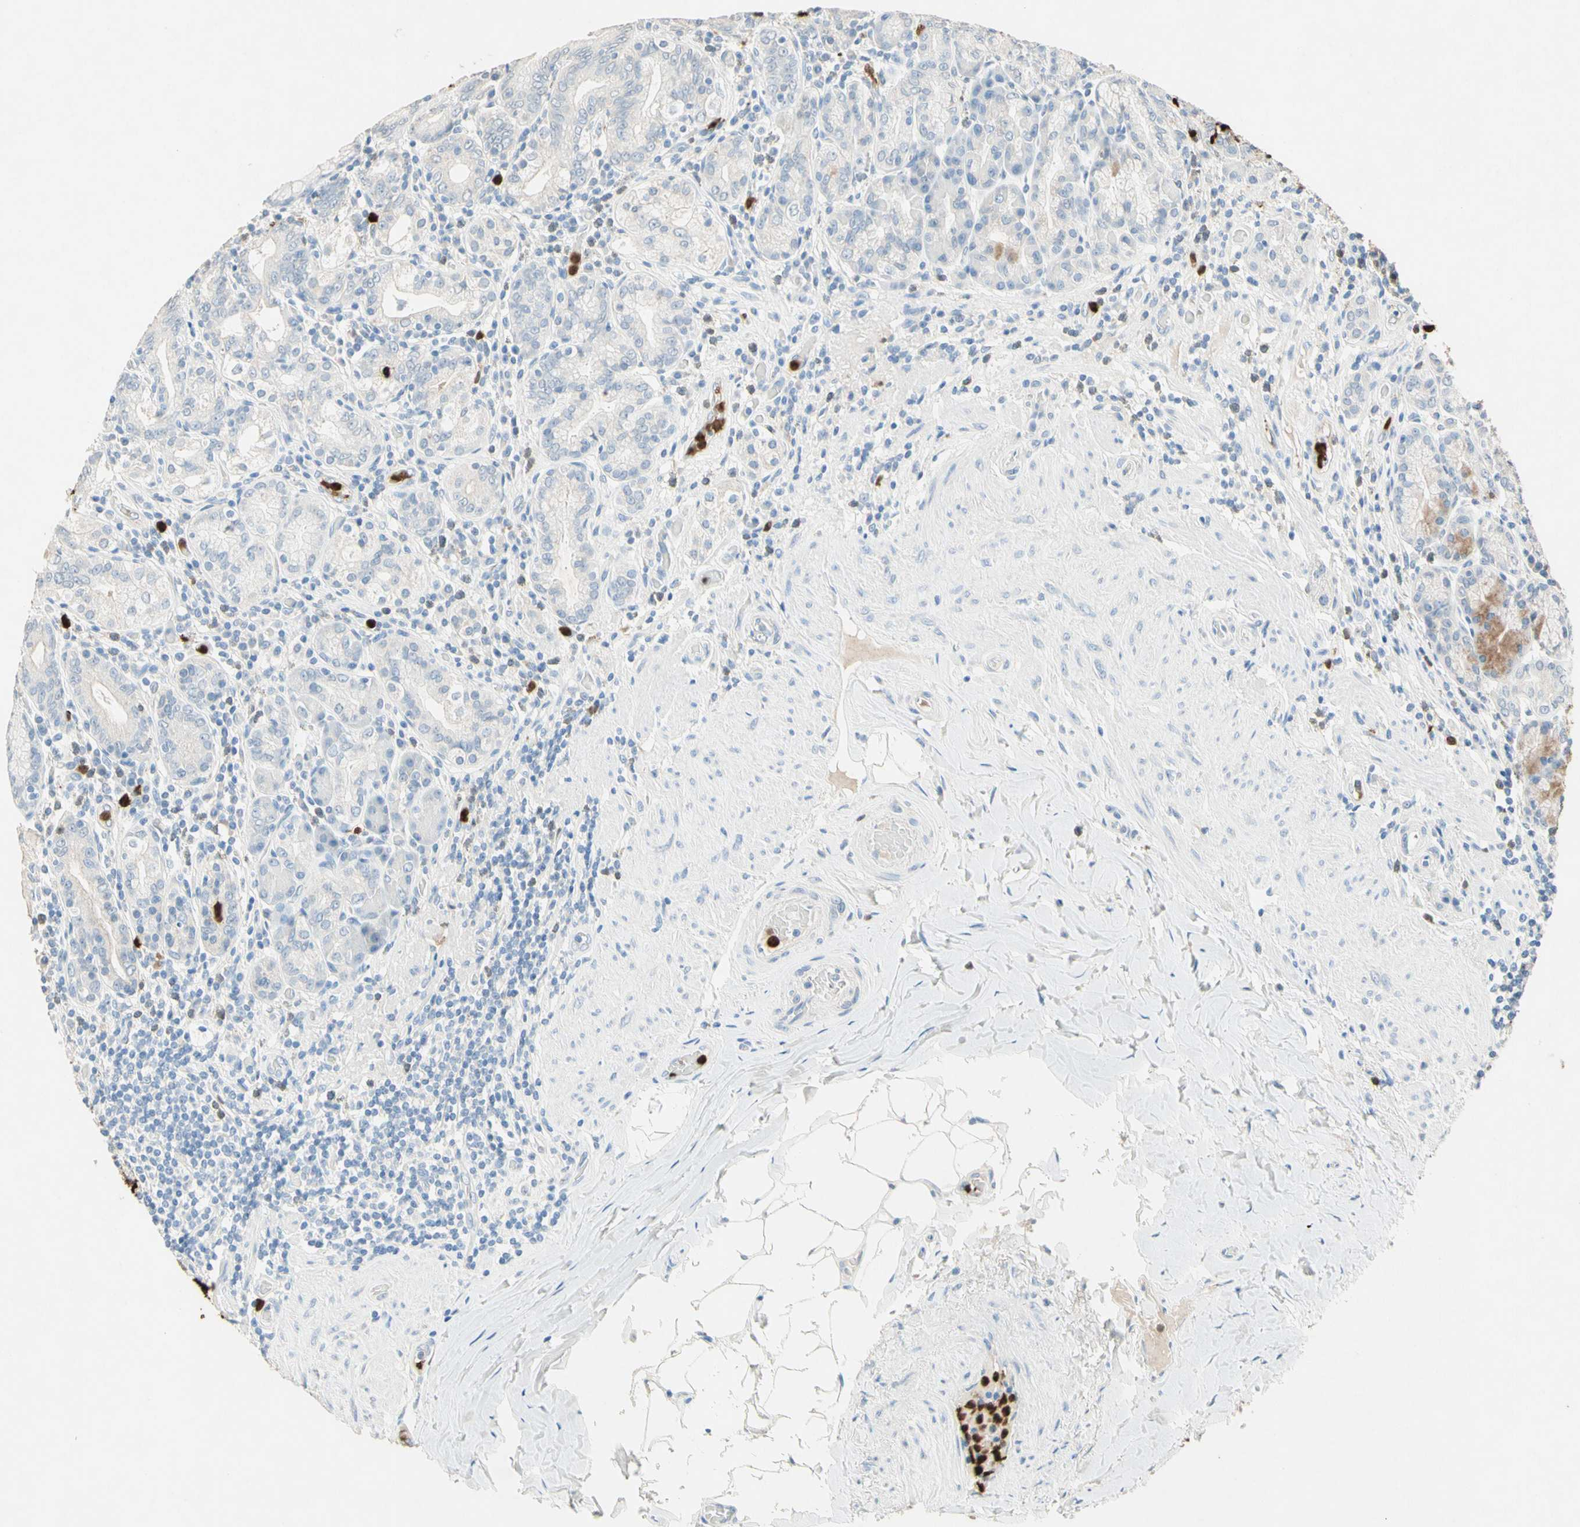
{"staining": {"intensity": "moderate", "quantity": "<25%", "location": "cytoplasmic/membranous"}, "tissue": "stomach", "cell_type": "Glandular cells", "image_type": "normal", "snomed": [{"axis": "morphology", "description": "Normal tissue, NOS"}, {"axis": "topography", "description": "Stomach, lower"}], "caption": "Brown immunohistochemical staining in unremarkable human stomach exhibits moderate cytoplasmic/membranous staining in approximately <25% of glandular cells. (brown staining indicates protein expression, while blue staining denotes nuclei).", "gene": "NFKBIZ", "patient": {"sex": "female", "age": 76}}